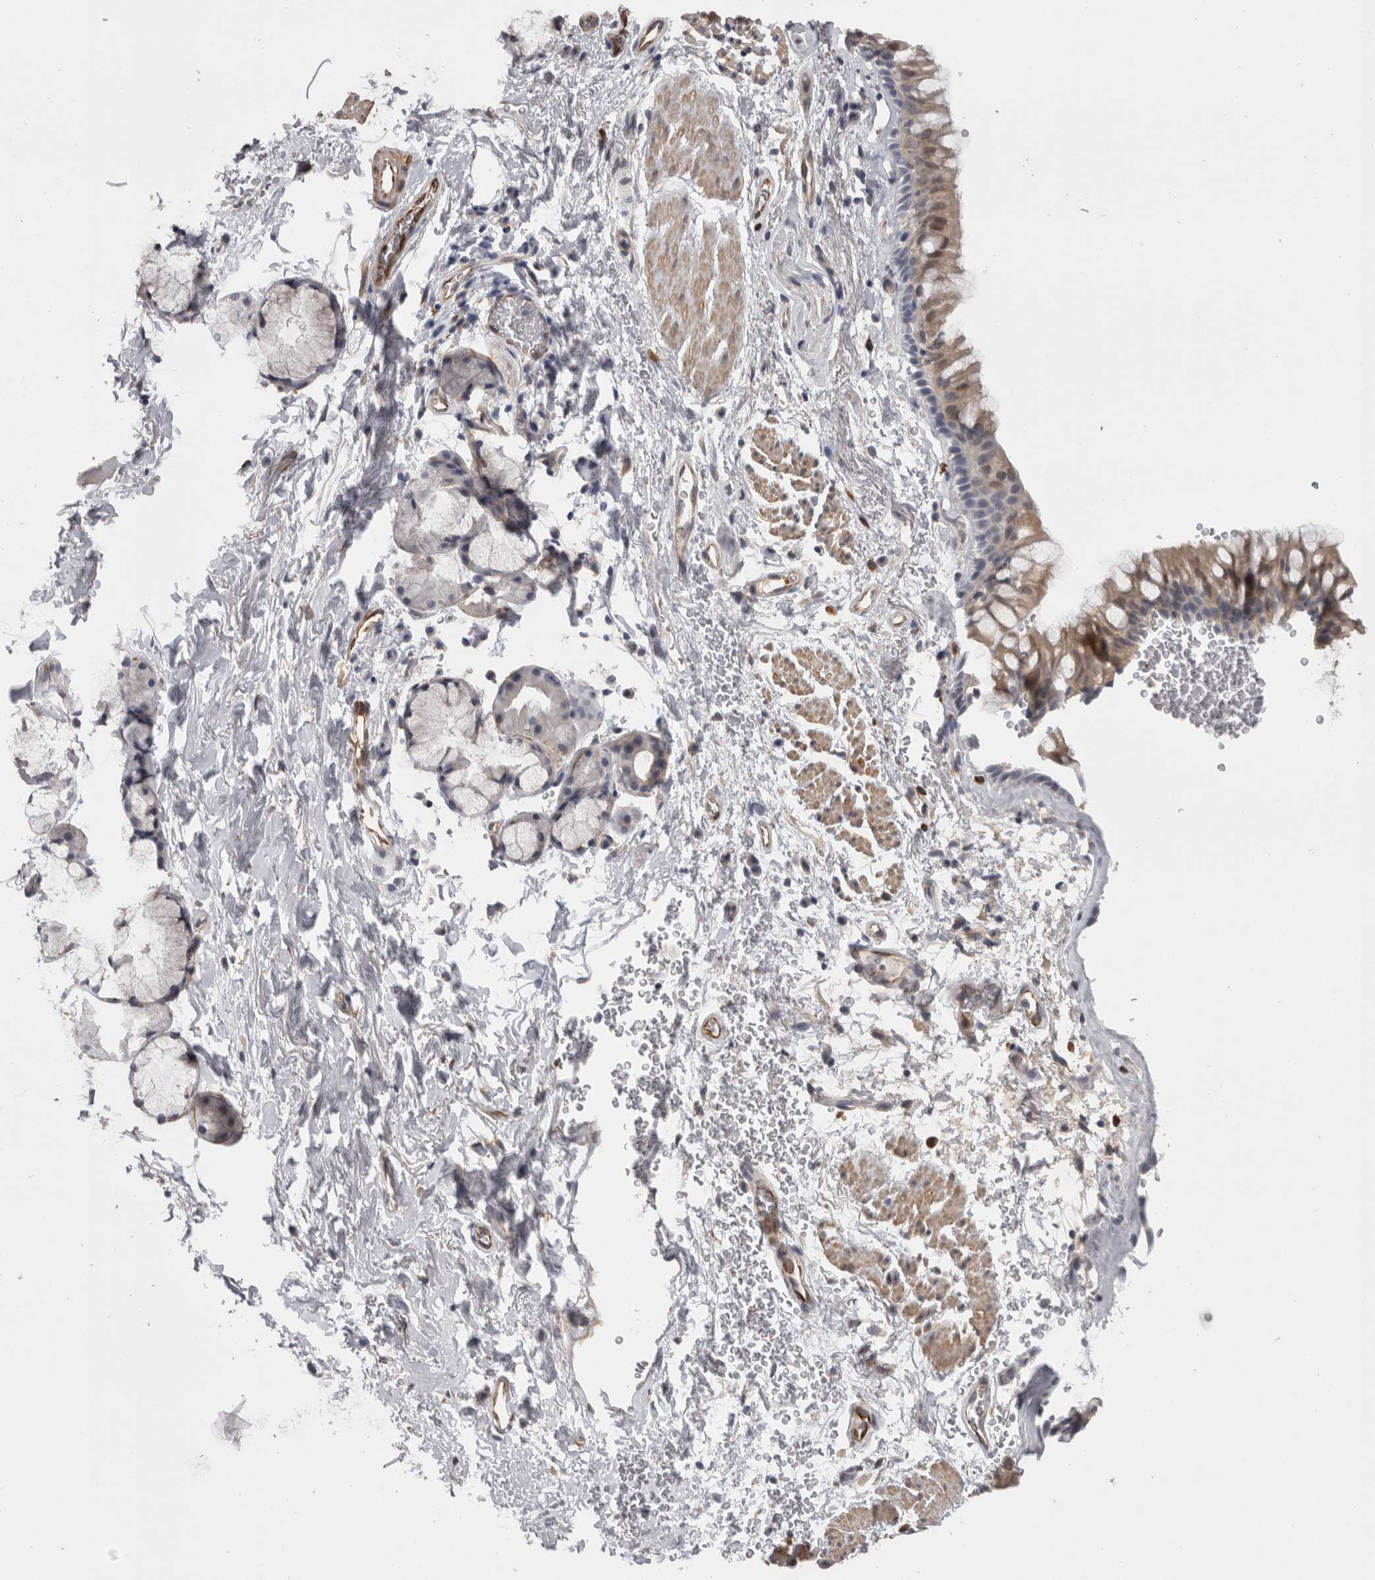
{"staining": {"intensity": "moderate", "quantity": ">75%", "location": "cytoplasmic/membranous"}, "tissue": "bronchus", "cell_type": "Respiratory epithelial cells", "image_type": "normal", "snomed": [{"axis": "morphology", "description": "Normal tissue, NOS"}, {"axis": "topography", "description": "Cartilage tissue"}, {"axis": "topography", "description": "Bronchus"}], "caption": "Protein staining reveals moderate cytoplasmic/membranous staining in approximately >75% of respiratory epithelial cells in benign bronchus. (IHC, brightfield microscopy, high magnification).", "gene": "RMDN1", "patient": {"sex": "female", "age": 53}}